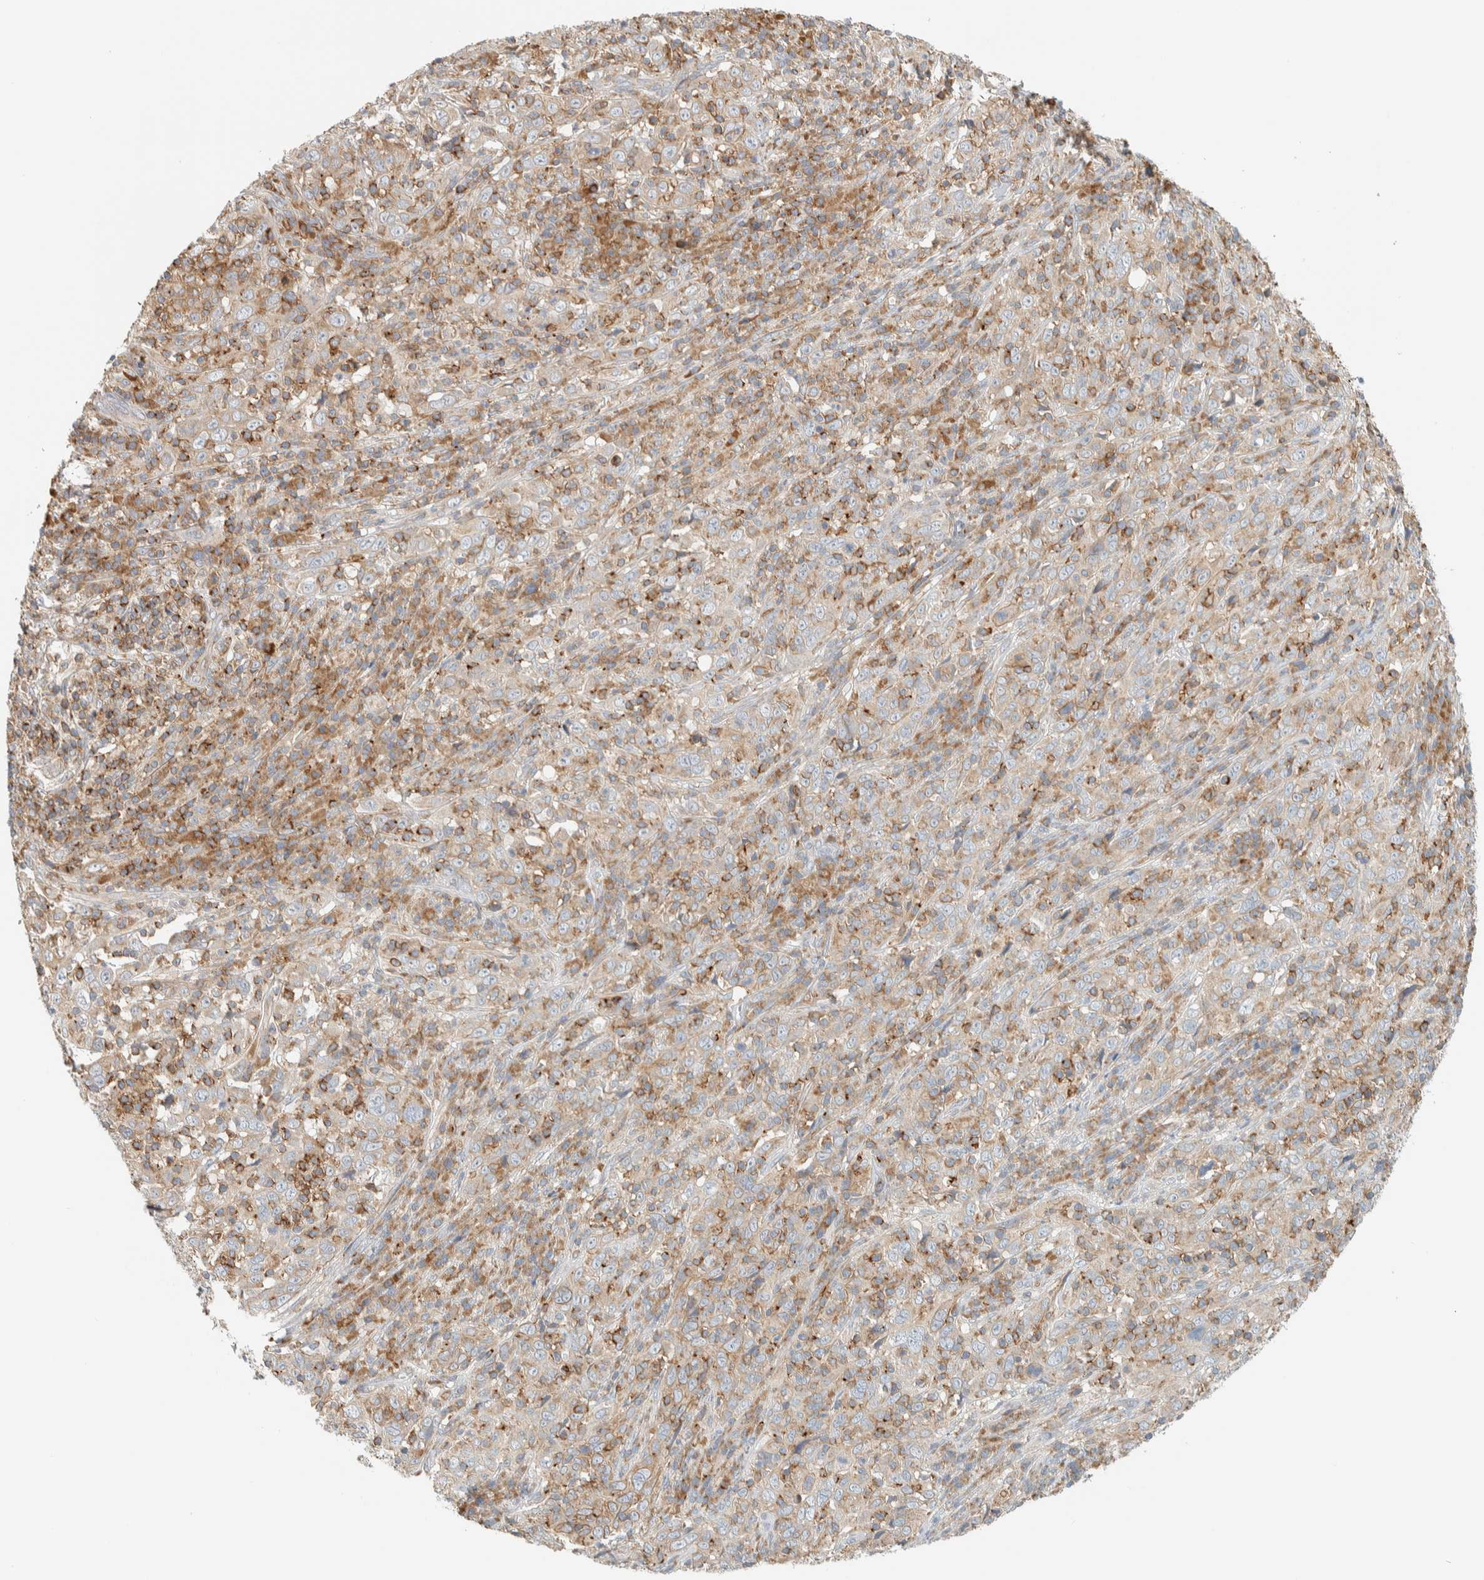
{"staining": {"intensity": "weak", "quantity": ">75%", "location": "cytoplasmic/membranous"}, "tissue": "cervical cancer", "cell_type": "Tumor cells", "image_type": "cancer", "snomed": [{"axis": "morphology", "description": "Squamous cell carcinoma, NOS"}, {"axis": "topography", "description": "Cervix"}], "caption": "Cervical cancer (squamous cell carcinoma) tissue reveals weak cytoplasmic/membranous expression in about >75% of tumor cells, visualized by immunohistochemistry.", "gene": "CCDC57", "patient": {"sex": "female", "age": 46}}